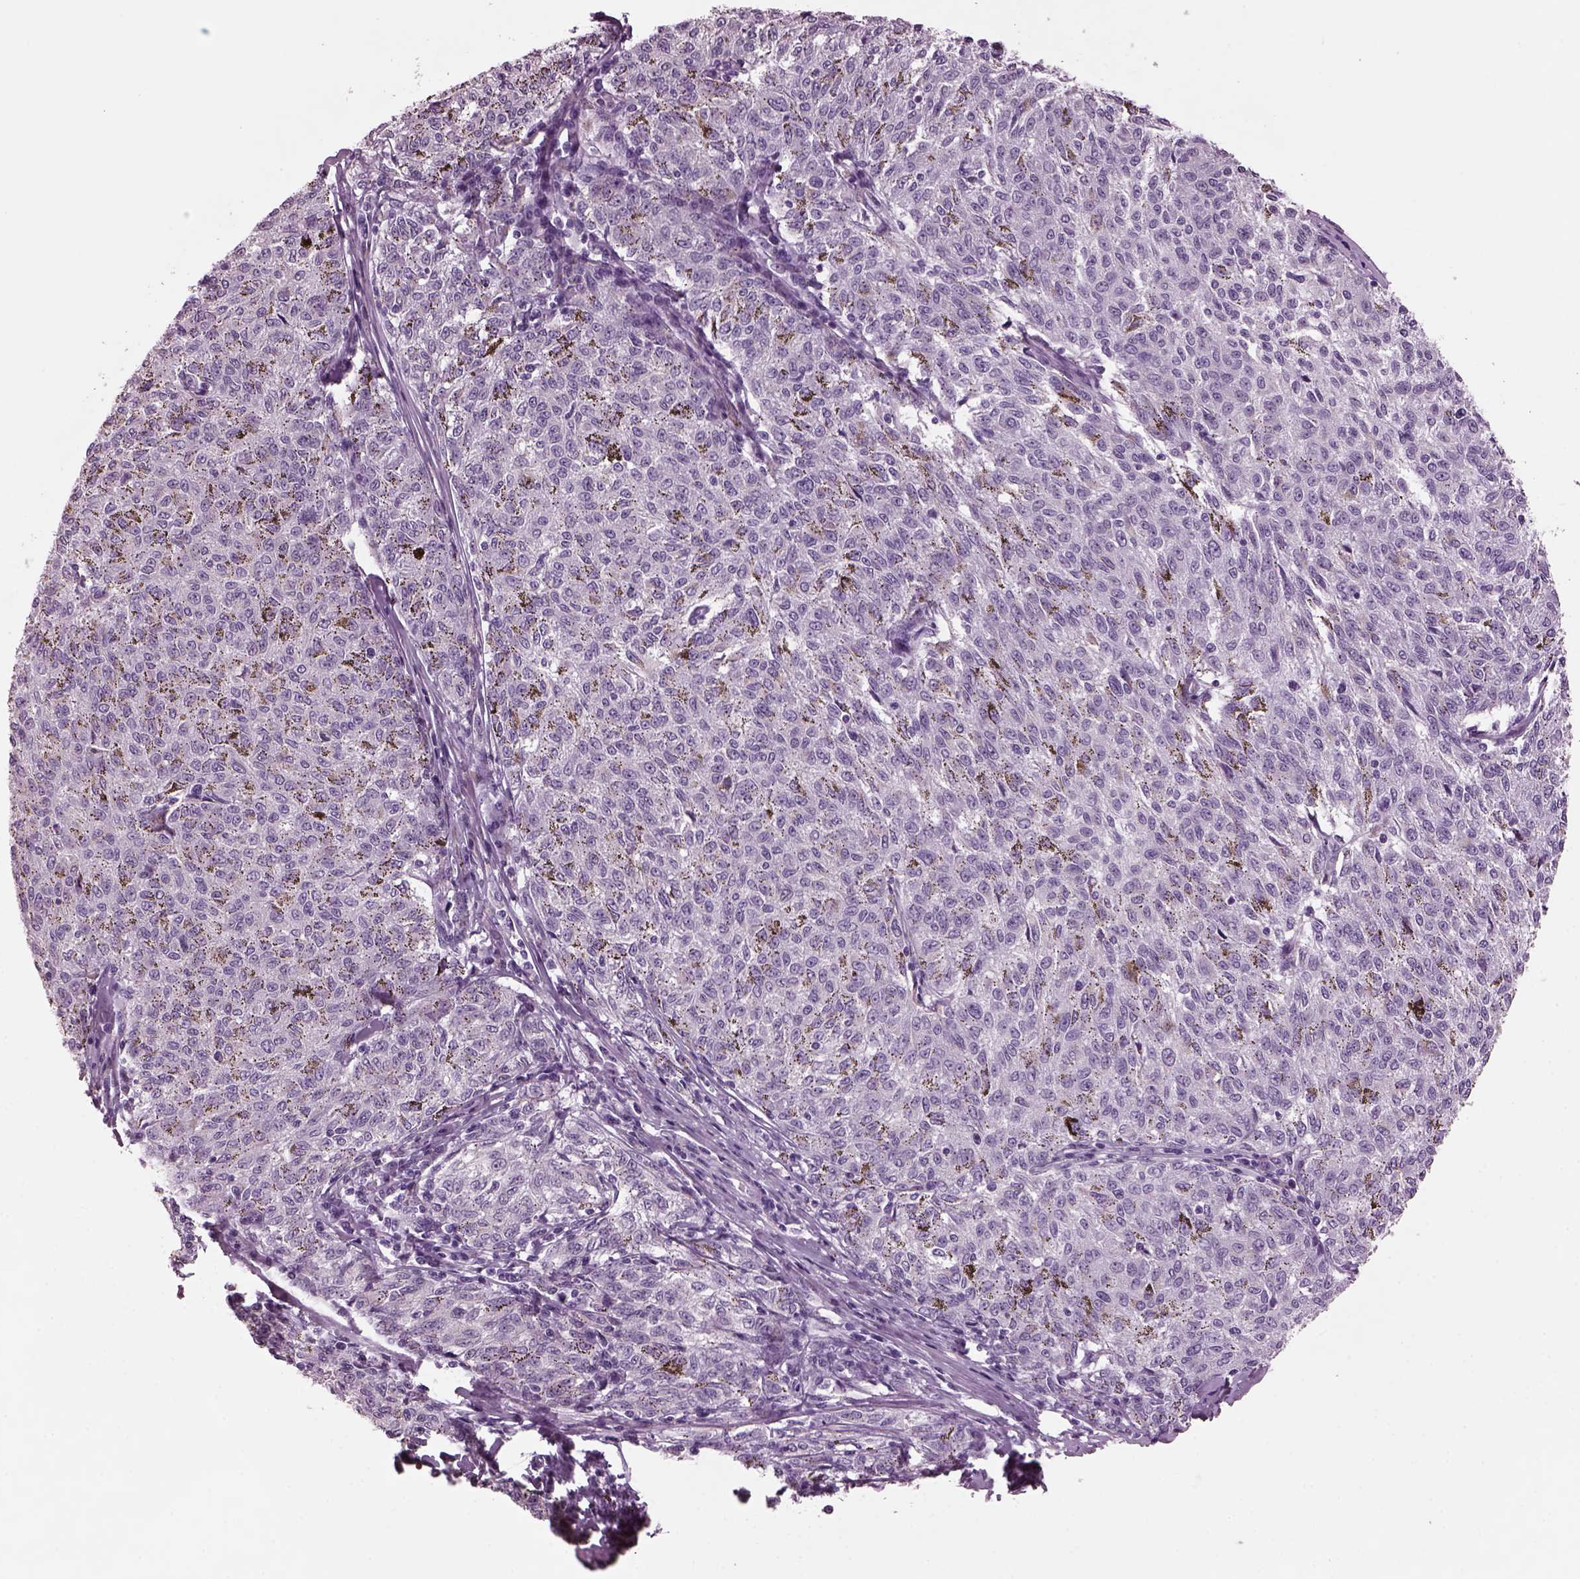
{"staining": {"intensity": "negative", "quantity": "none", "location": "none"}, "tissue": "melanoma", "cell_type": "Tumor cells", "image_type": "cancer", "snomed": [{"axis": "morphology", "description": "Malignant melanoma, NOS"}, {"axis": "topography", "description": "Skin"}], "caption": "Human malignant melanoma stained for a protein using immunohistochemistry (IHC) reveals no positivity in tumor cells.", "gene": "PRR9", "patient": {"sex": "female", "age": 72}}